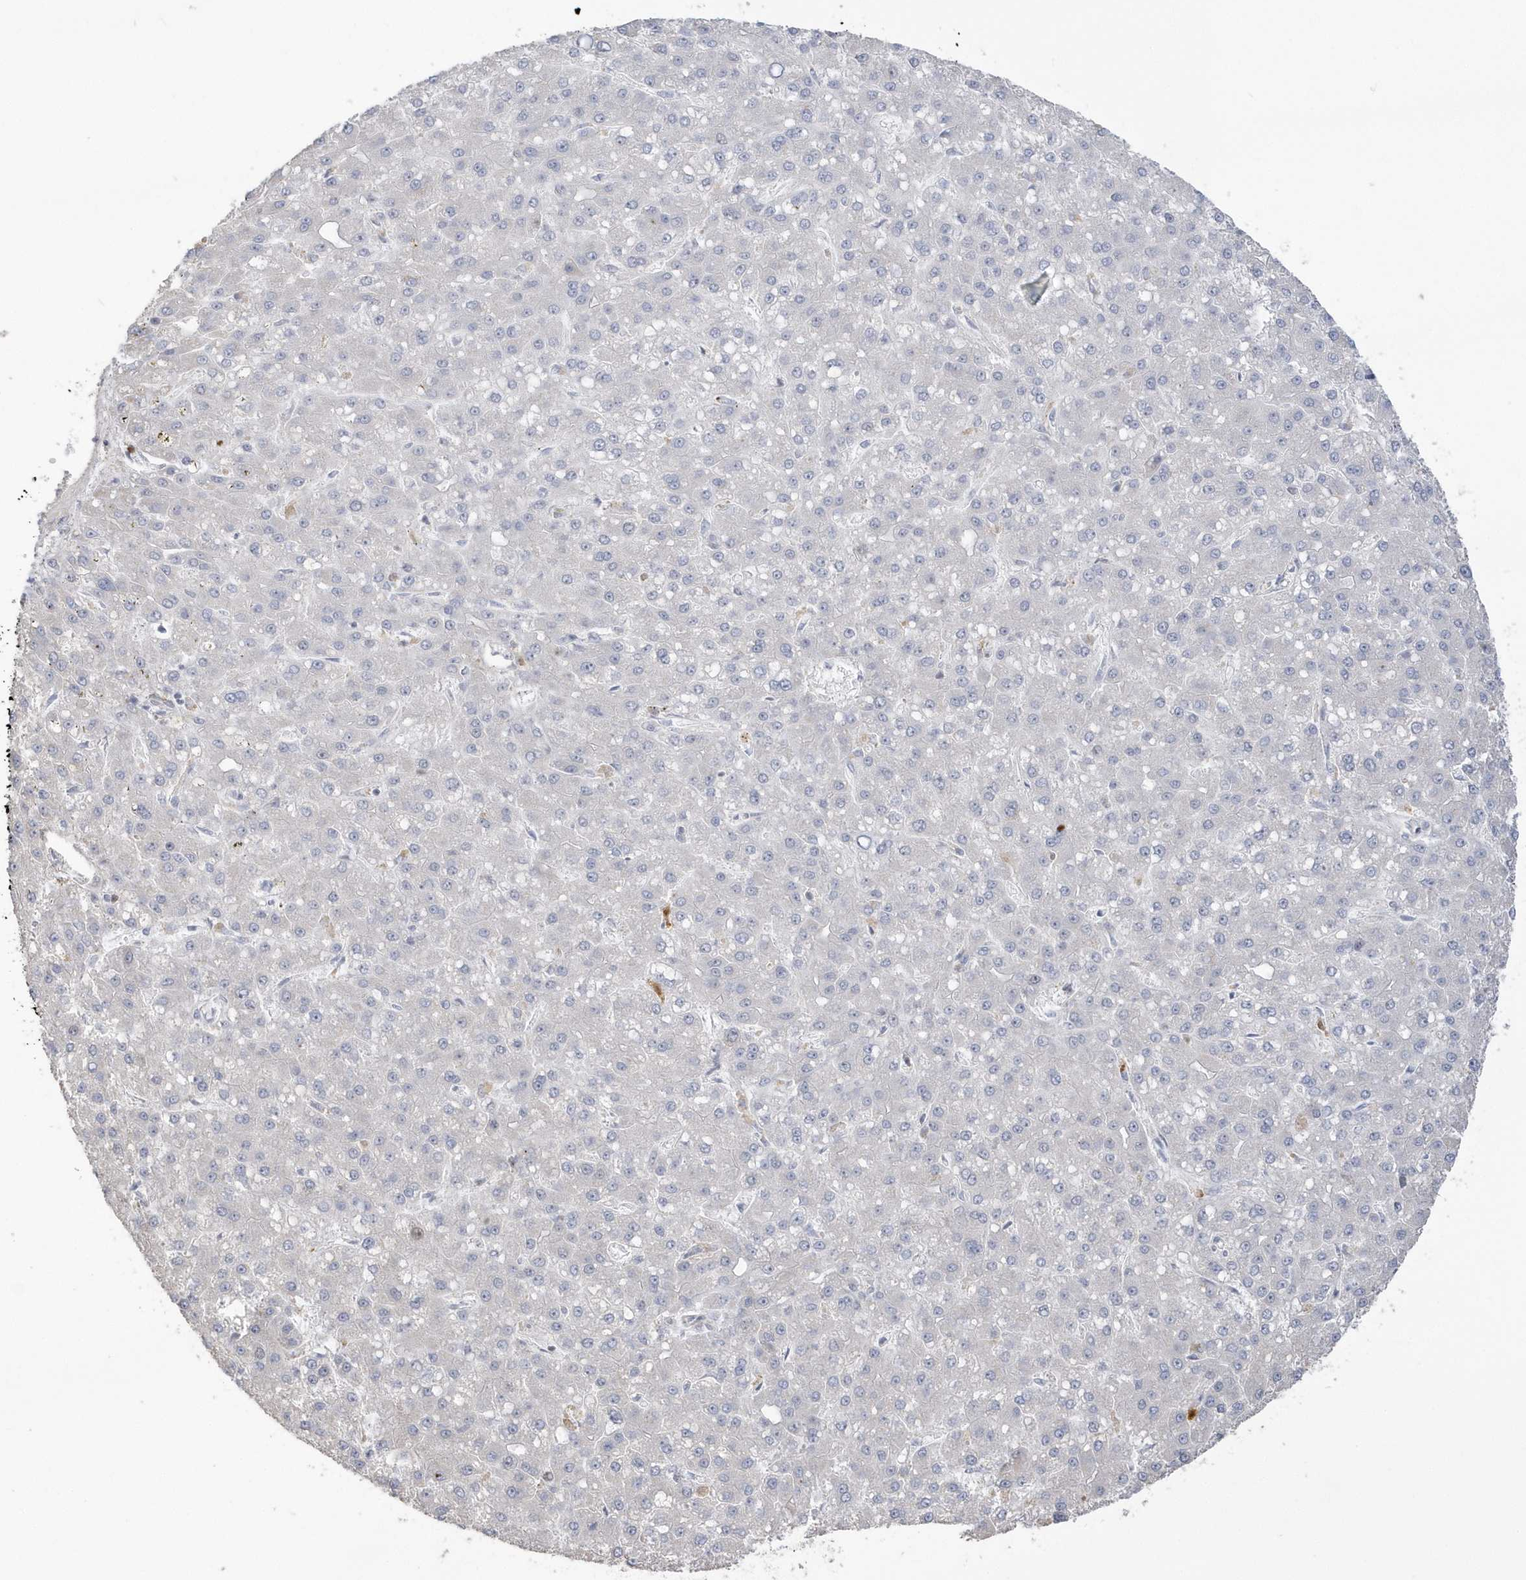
{"staining": {"intensity": "negative", "quantity": "none", "location": "none"}, "tissue": "liver cancer", "cell_type": "Tumor cells", "image_type": "cancer", "snomed": [{"axis": "morphology", "description": "Carcinoma, Hepatocellular, NOS"}, {"axis": "topography", "description": "Liver"}], "caption": "High magnification brightfield microscopy of liver cancer (hepatocellular carcinoma) stained with DAB (brown) and counterstained with hematoxylin (blue): tumor cells show no significant staining.", "gene": "NAF1", "patient": {"sex": "male", "age": 67}}